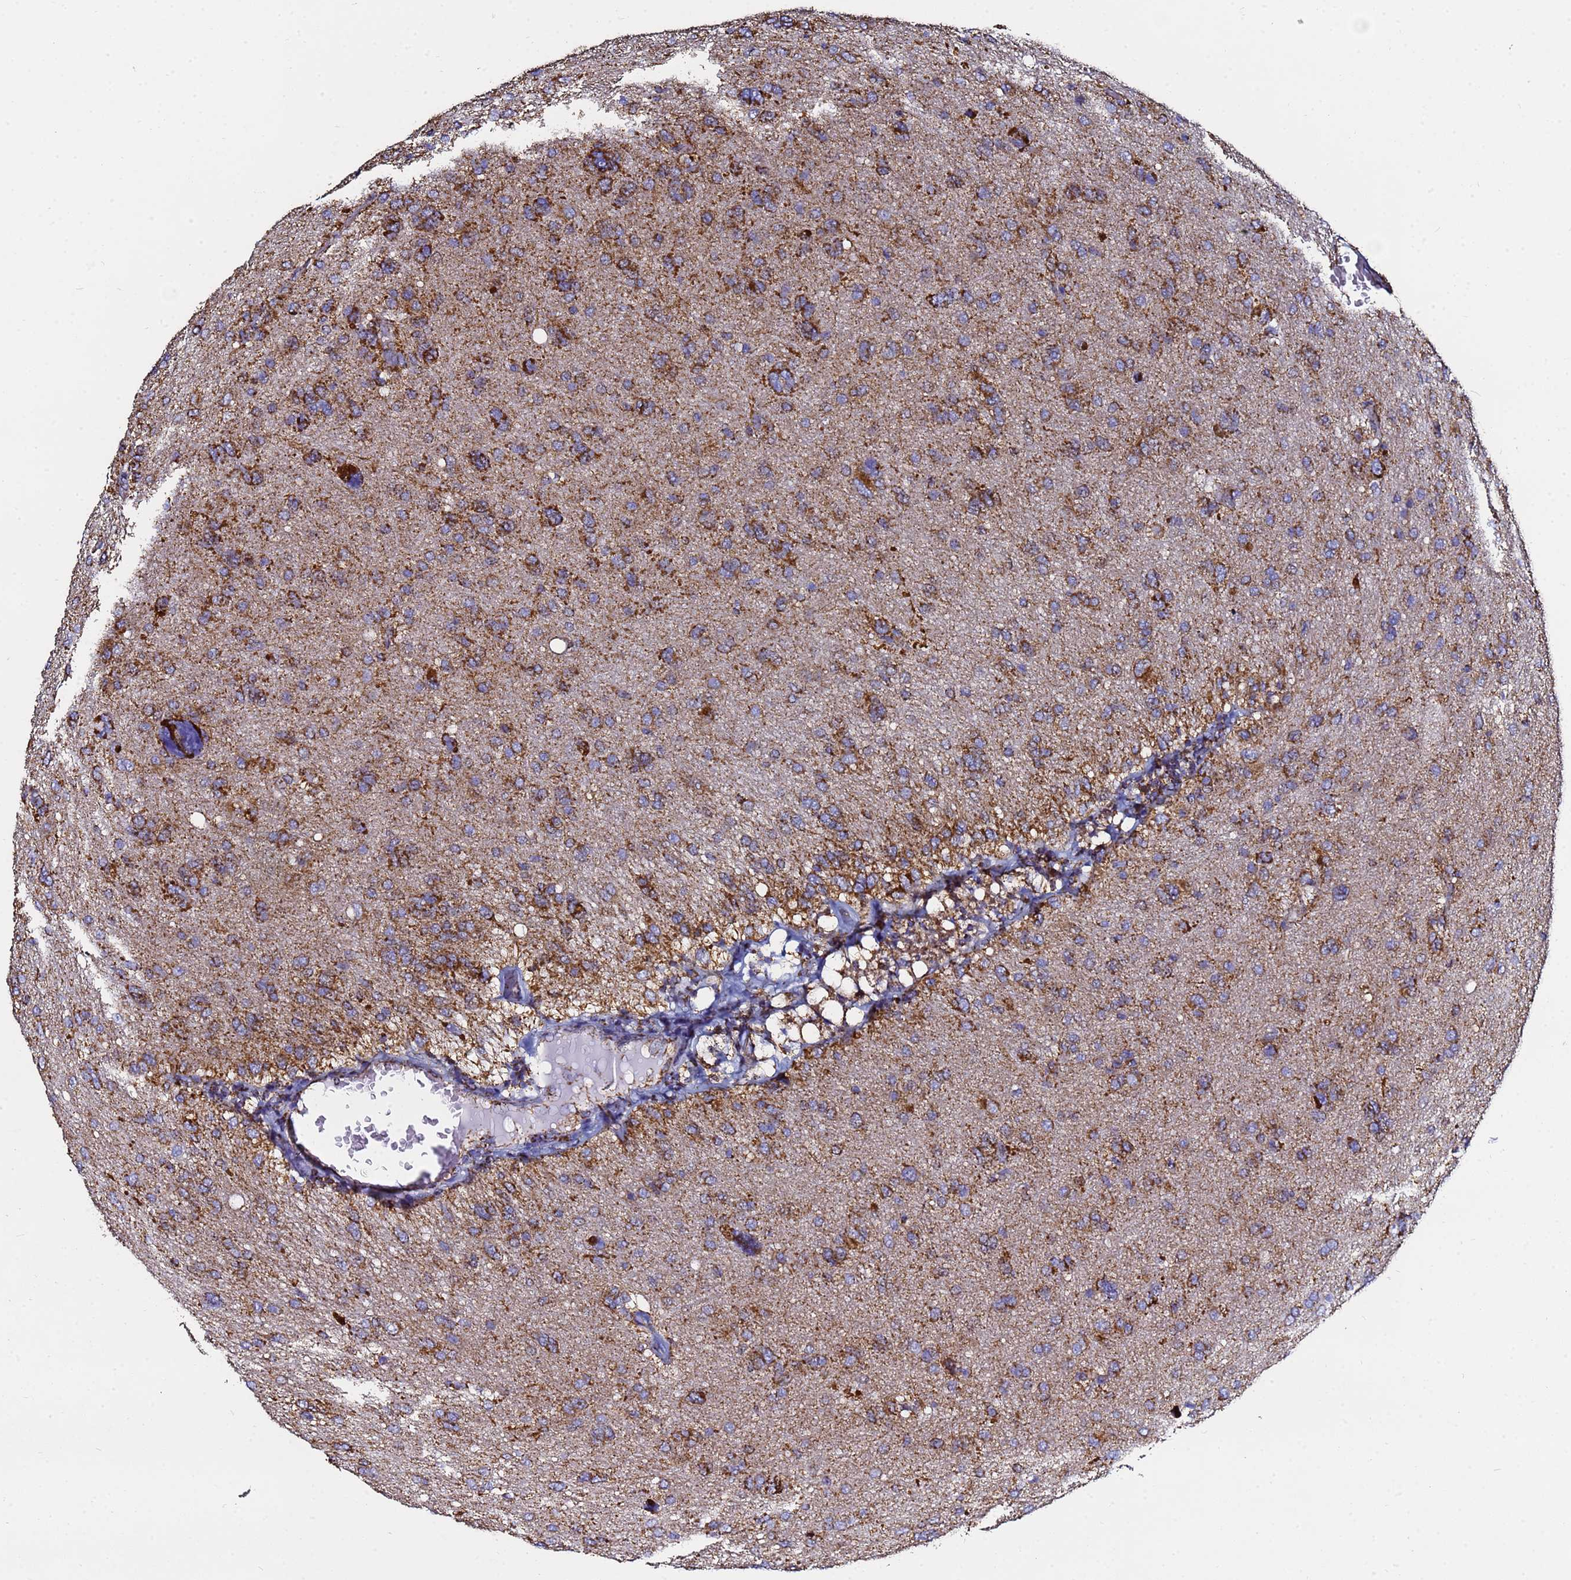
{"staining": {"intensity": "strong", "quantity": ">75%", "location": "cytoplasmic/membranous"}, "tissue": "glioma", "cell_type": "Tumor cells", "image_type": "cancer", "snomed": [{"axis": "morphology", "description": "Glioma, malignant, High grade"}, {"axis": "topography", "description": "Brain"}], "caption": "A photomicrograph of glioma stained for a protein displays strong cytoplasmic/membranous brown staining in tumor cells.", "gene": "PHB2", "patient": {"sex": "female", "age": 59}}